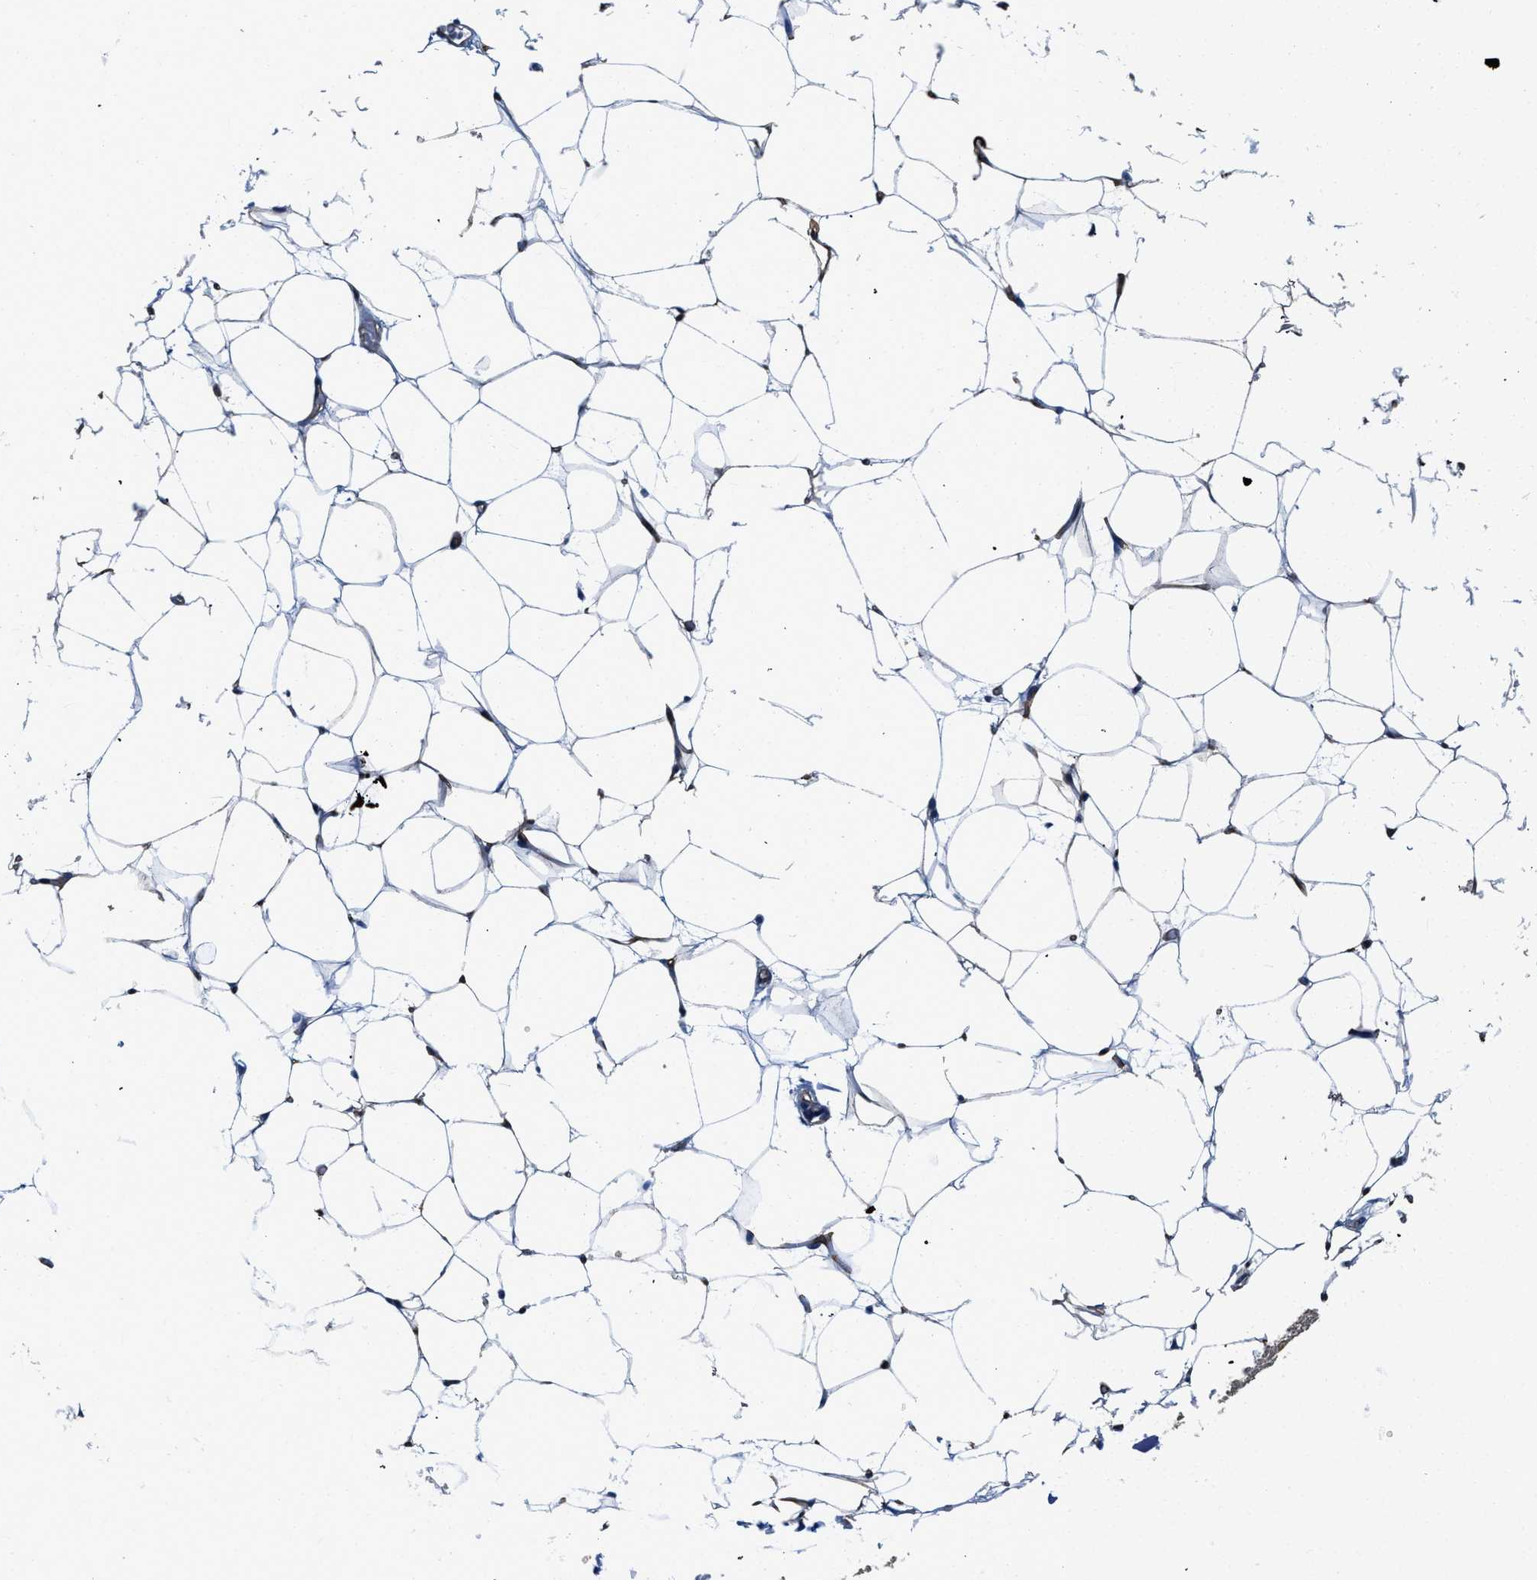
{"staining": {"intensity": "moderate", "quantity": "<25%", "location": "cytoplasmic/membranous"}, "tissue": "adipose tissue", "cell_type": "Adipocytes", "image_type": "normal", "snomed": [{"axis": "morphology", "description": "Normal tissue, NOS"}, {"axis": "topography", "description": "Breast"}, {"axis": "topography", "description": "Soft tissue"}], "caption": "Immunohistochemistry (IHC) micrograph of normal adipose tissue: human adipose tissue stained using immunohistochemistry shows low levels of moderate protein expression localized specifically in the cytoplasmic/membranous of adipocytes, appearing as a cytoplasmic/membranous brown color.", "gene": "C22orf42", "patient": {"sex": "female", "age": 75}}